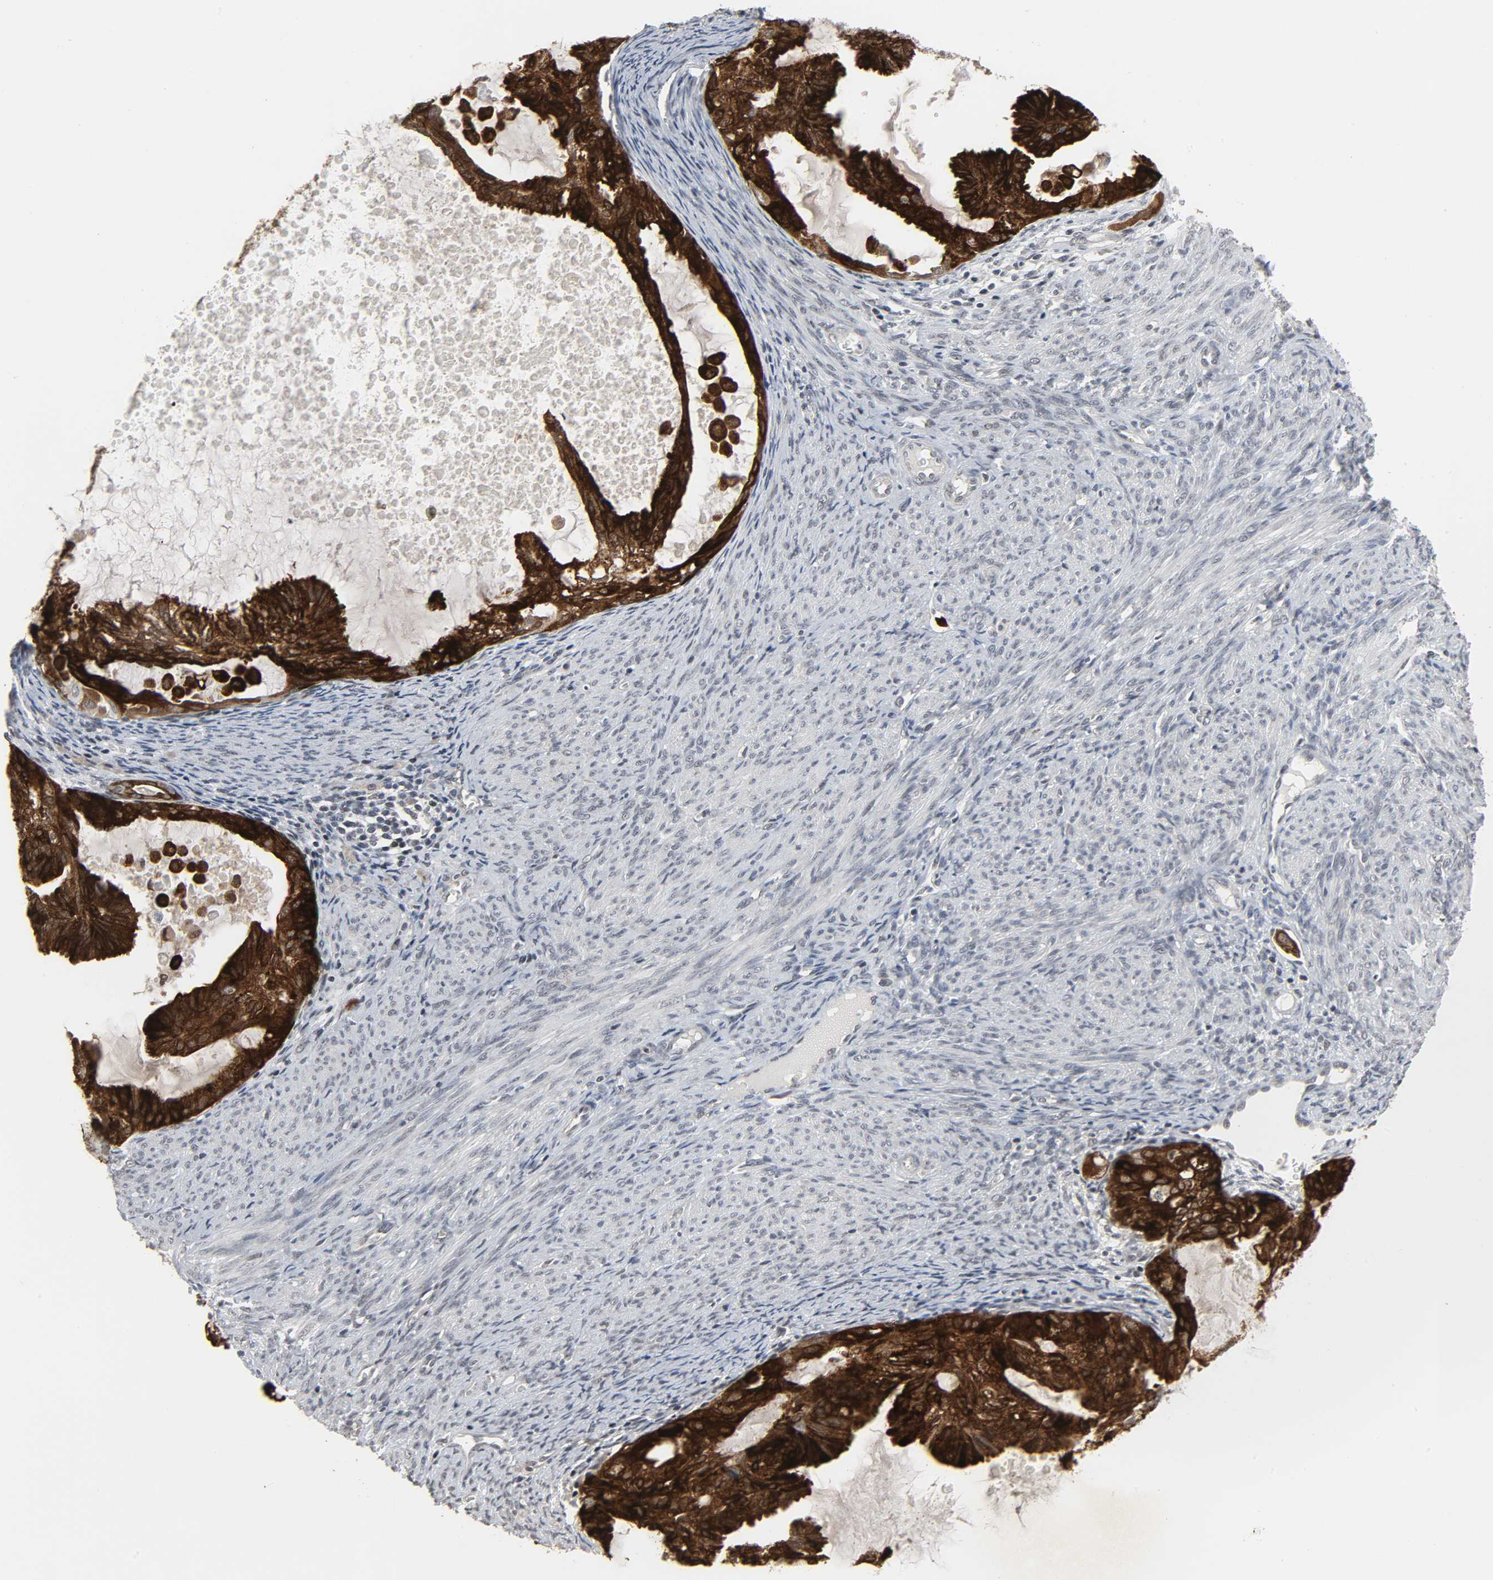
{"staining": {"intensity": "strong", "quantity": ">75%", "location": "cytoplasmic/membranous"}, "tissue": "cervical cancer", "cell_type": "Tumor cells", "image_type": "cancer", "snomed": [{"axis": "morphology", "description": "Normal tissue, NOS"}, {"axis": "morphology", "description": "Adenocarcinoma, NOS"}, {"axis": "topography", "description": "Cervix"}, {"axis": "topography", "description": "Endometrium"}], "caption": "IHC image of neoplastic tissue: human cervical cancer stained using IHC exhibits high levels of strong protein expression localized specifically in the cytoplasmic/membranous of tumor cells, appearing as a cytoplasmic/membranous brown color.", "gene": "MUC1", "patient": {"sex": "female", "age": 86}}